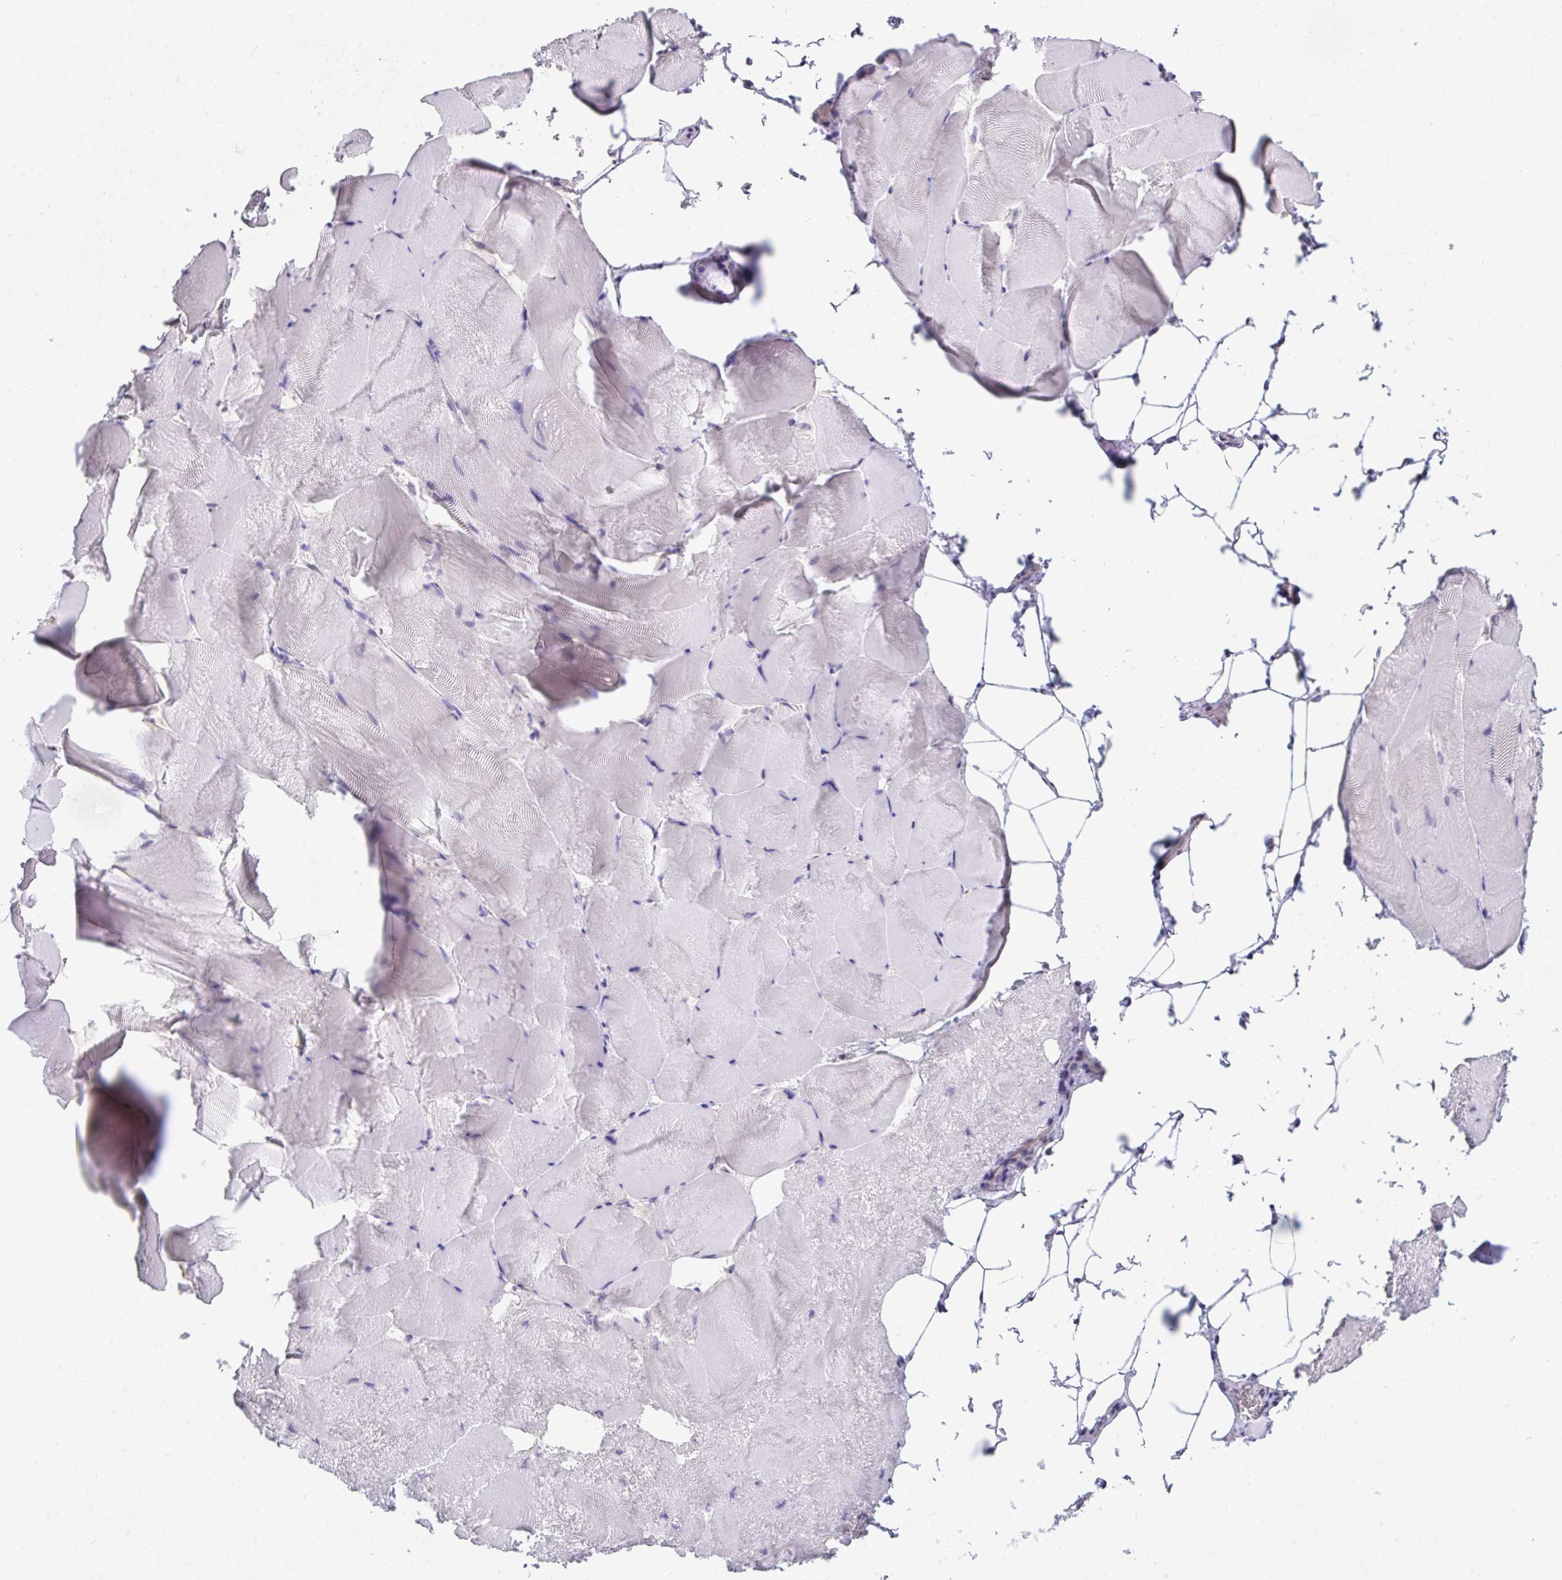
{"staining": {"intensity": "negative", "quantity": "none", "location": "none"}, "tissue": "skeletal muscle", "cell_type": "Myocytes", "image_type": "normal", "snomed": [{"axis": "morphology", "description": "Normal tissue, NOS"}, {"axis": "topography", "description": "Skeletal muscle"}], "caption": "The IHC photomicrograph has no significant expression in myocytes of skeletal muscle.", "gene": "GLTPD2", "patient": {"sex": "female", "age": 64}}